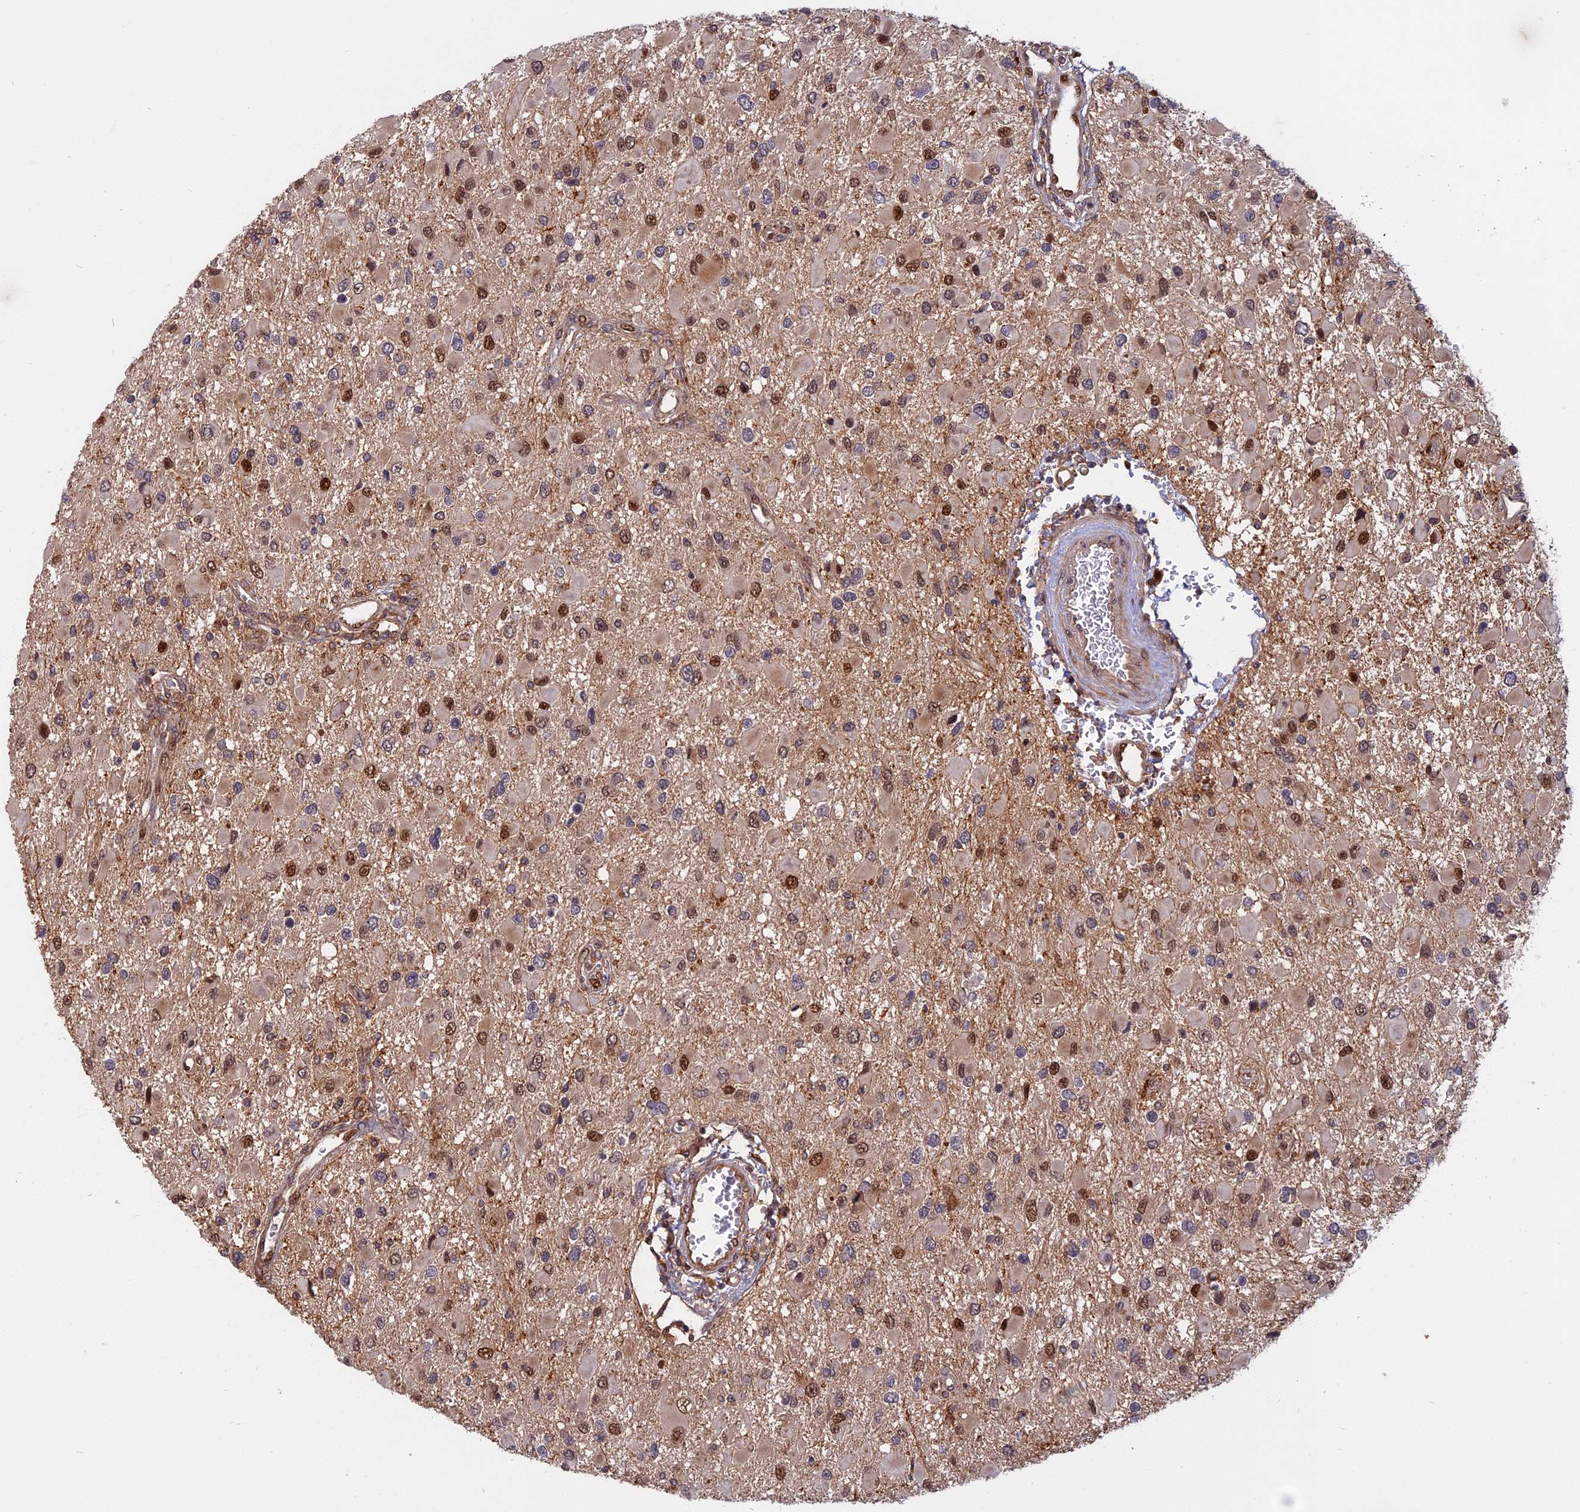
{"staining": {"intensity": "moderate", "quantity": "<25%", "location": "nuclear"}, "tissue": "glioma", "cell_type": "Tumor cells", "image_type": "cancer", "snomed": [{"axis": "morphology", "description": "Glioma, malignant, High grade"}, {"axis": "topography", "description": "Brain"}], "caption": "A photomicrograph showing moderate nuclear staining in approximately <25% of tumor cells in glioma, as visualized by brown immunohistochemical staining.", "gene": "SPG11", "patient": {"sex": "male", "age": 53}}